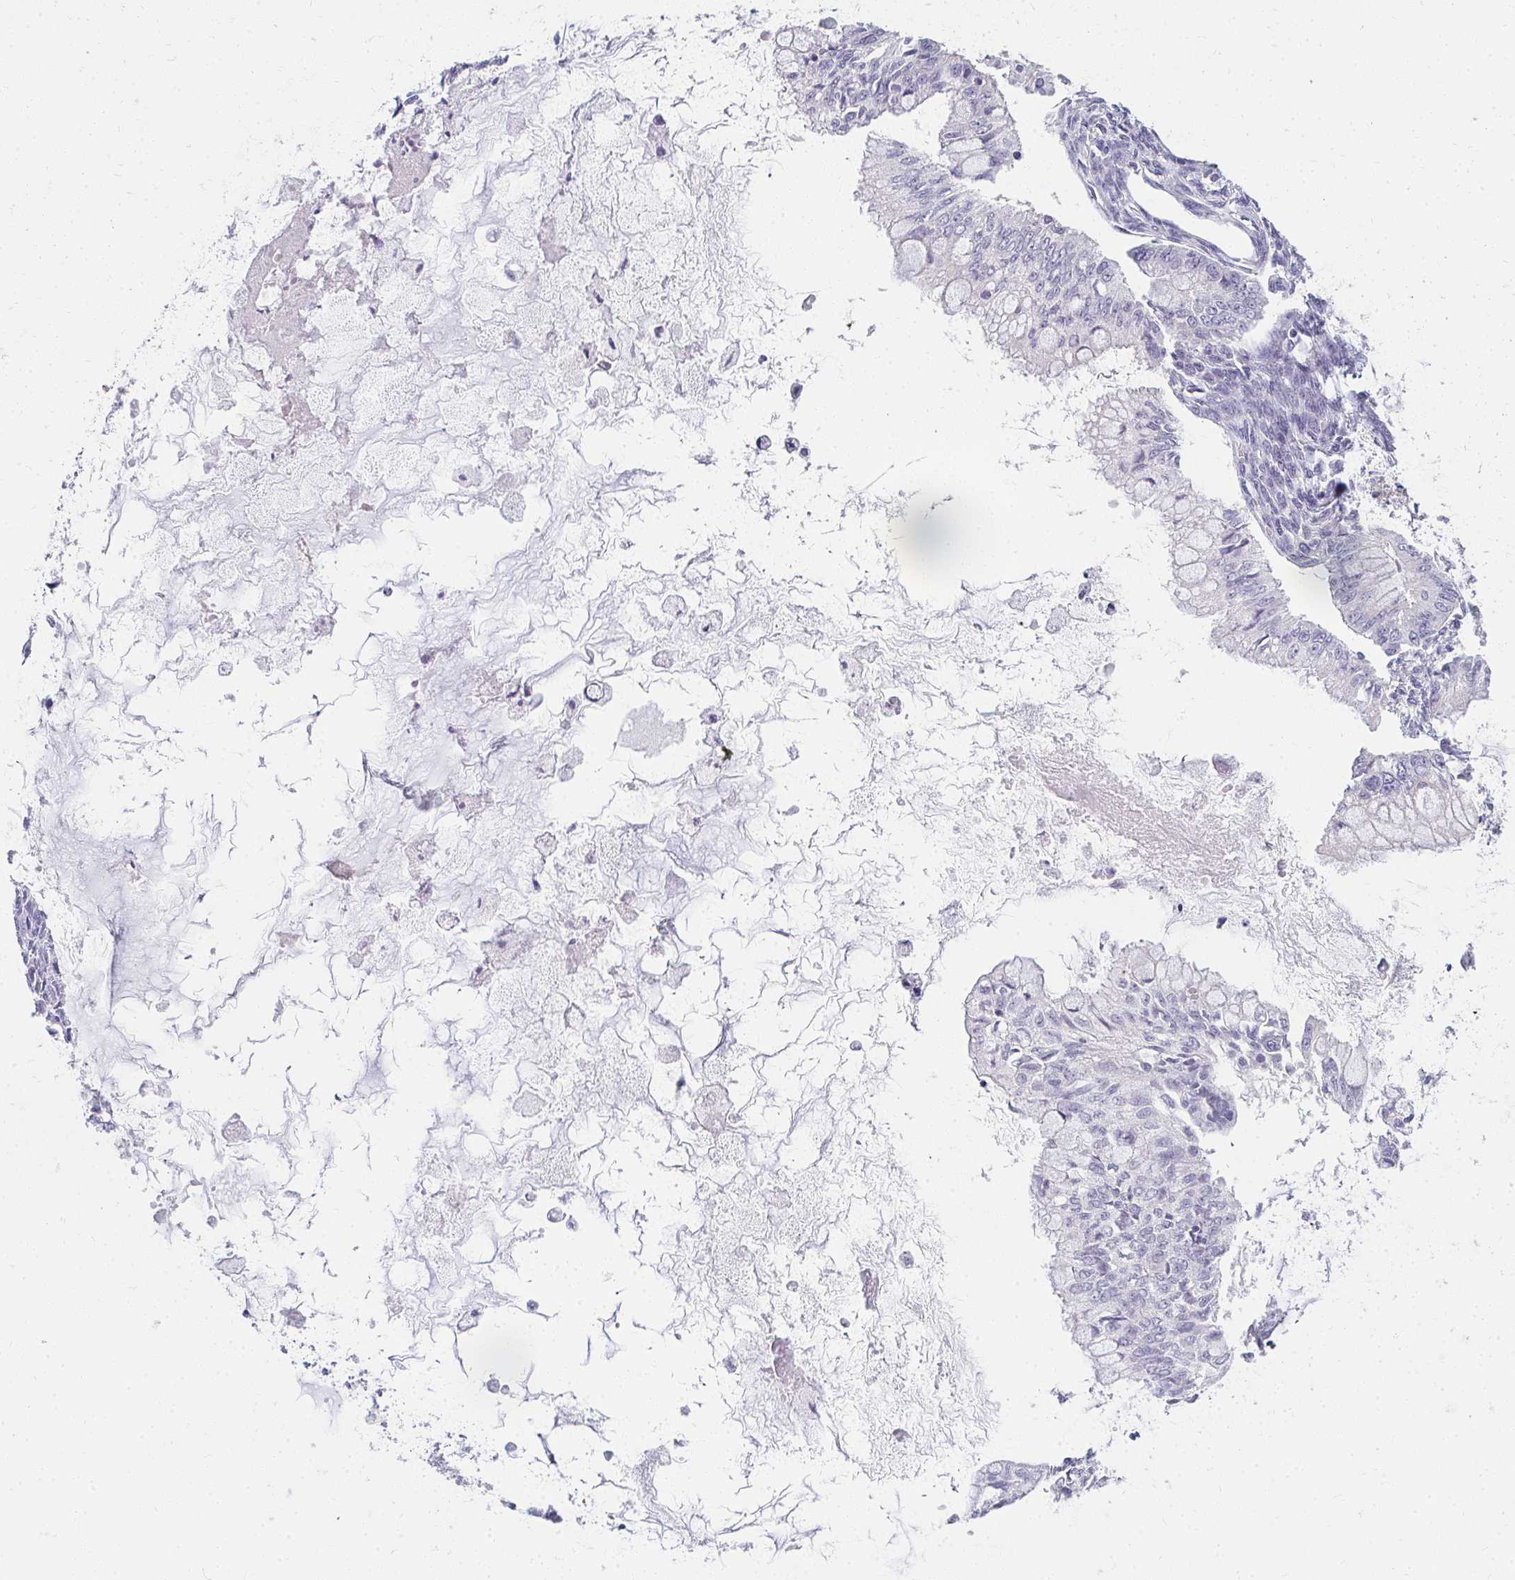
{"staining": {"intensity": "negative", "quantity": "none", "location": "none"}, "tissue": "ovarian cancer", "cell_type": "Tumor cells", "image_type": "cancer", "snomed": [{"axis": "morphology", "description": "Cystadenocarcinoma, mucinous, NOS"}, {"axis": "topography", "description": "Ovary"}], "caption": "IHC histopathology image of ovarian cancer stained for a protein (brown), which exhibits no staining in tumor cells.", "gene": "PPP1R3G", "patient": {"sex": "female", "age": 34}}